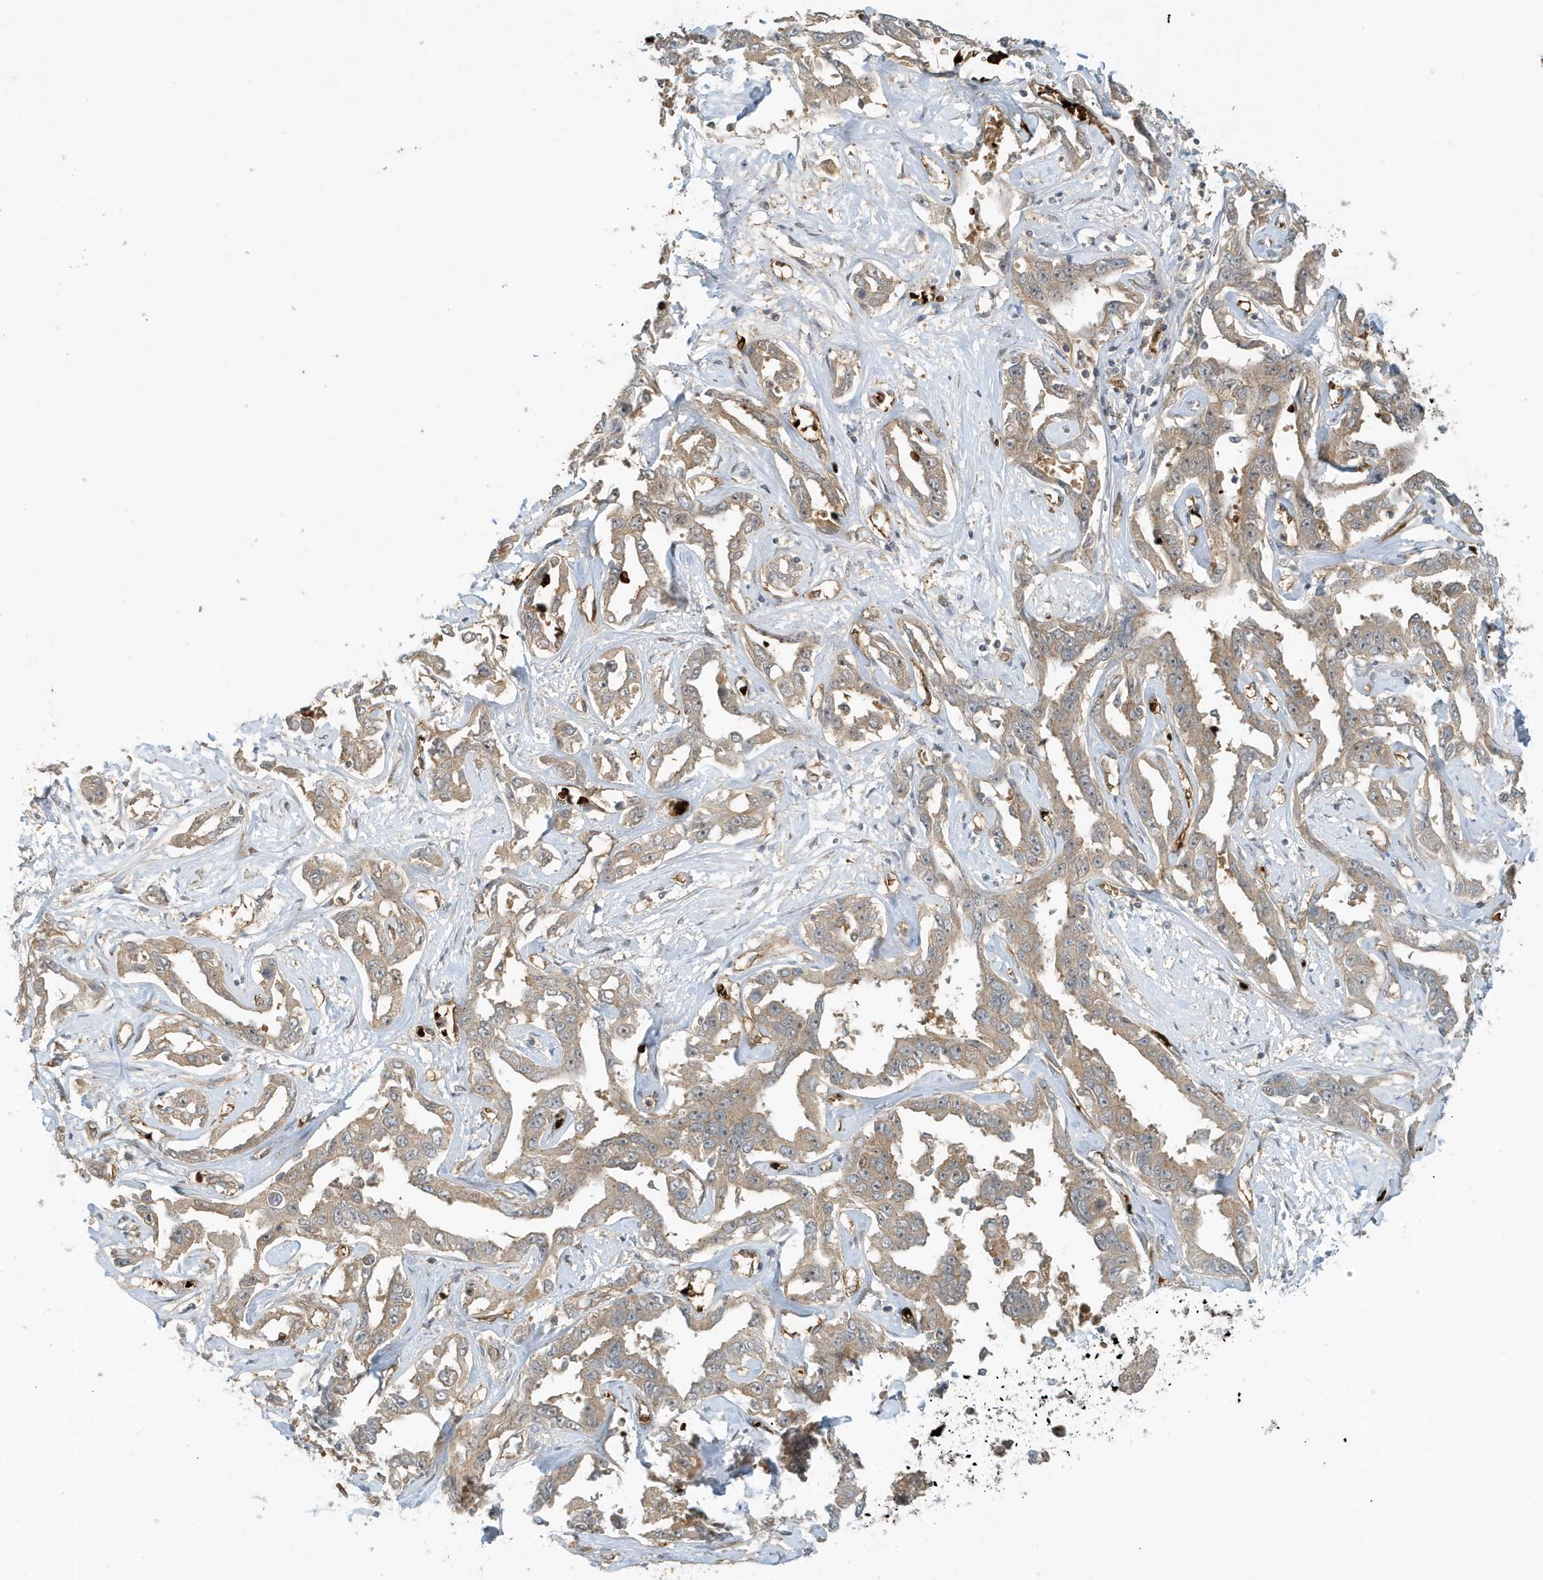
{"staining": {"intensity": "weak", "quantity": "25%-75%", "location": "cytoplasmic/membranous"}, "tissue": "liver cancer", "cell_type": "Tumor cells", "image_type": "cancer", "snomed": [{"axis": "morphology", "description": "Cholangiocarcinoma"}, {"axis": "topography", "description": "Liver"}], "caption": "Liver cancer was stained to show a protein in brown. There is low levels of weak cytoplasmic/membranous positivity in about 25%-75% of tumor cells.", "gene": "FYCO1", "patient": {"sex": "male", "age": 59}}